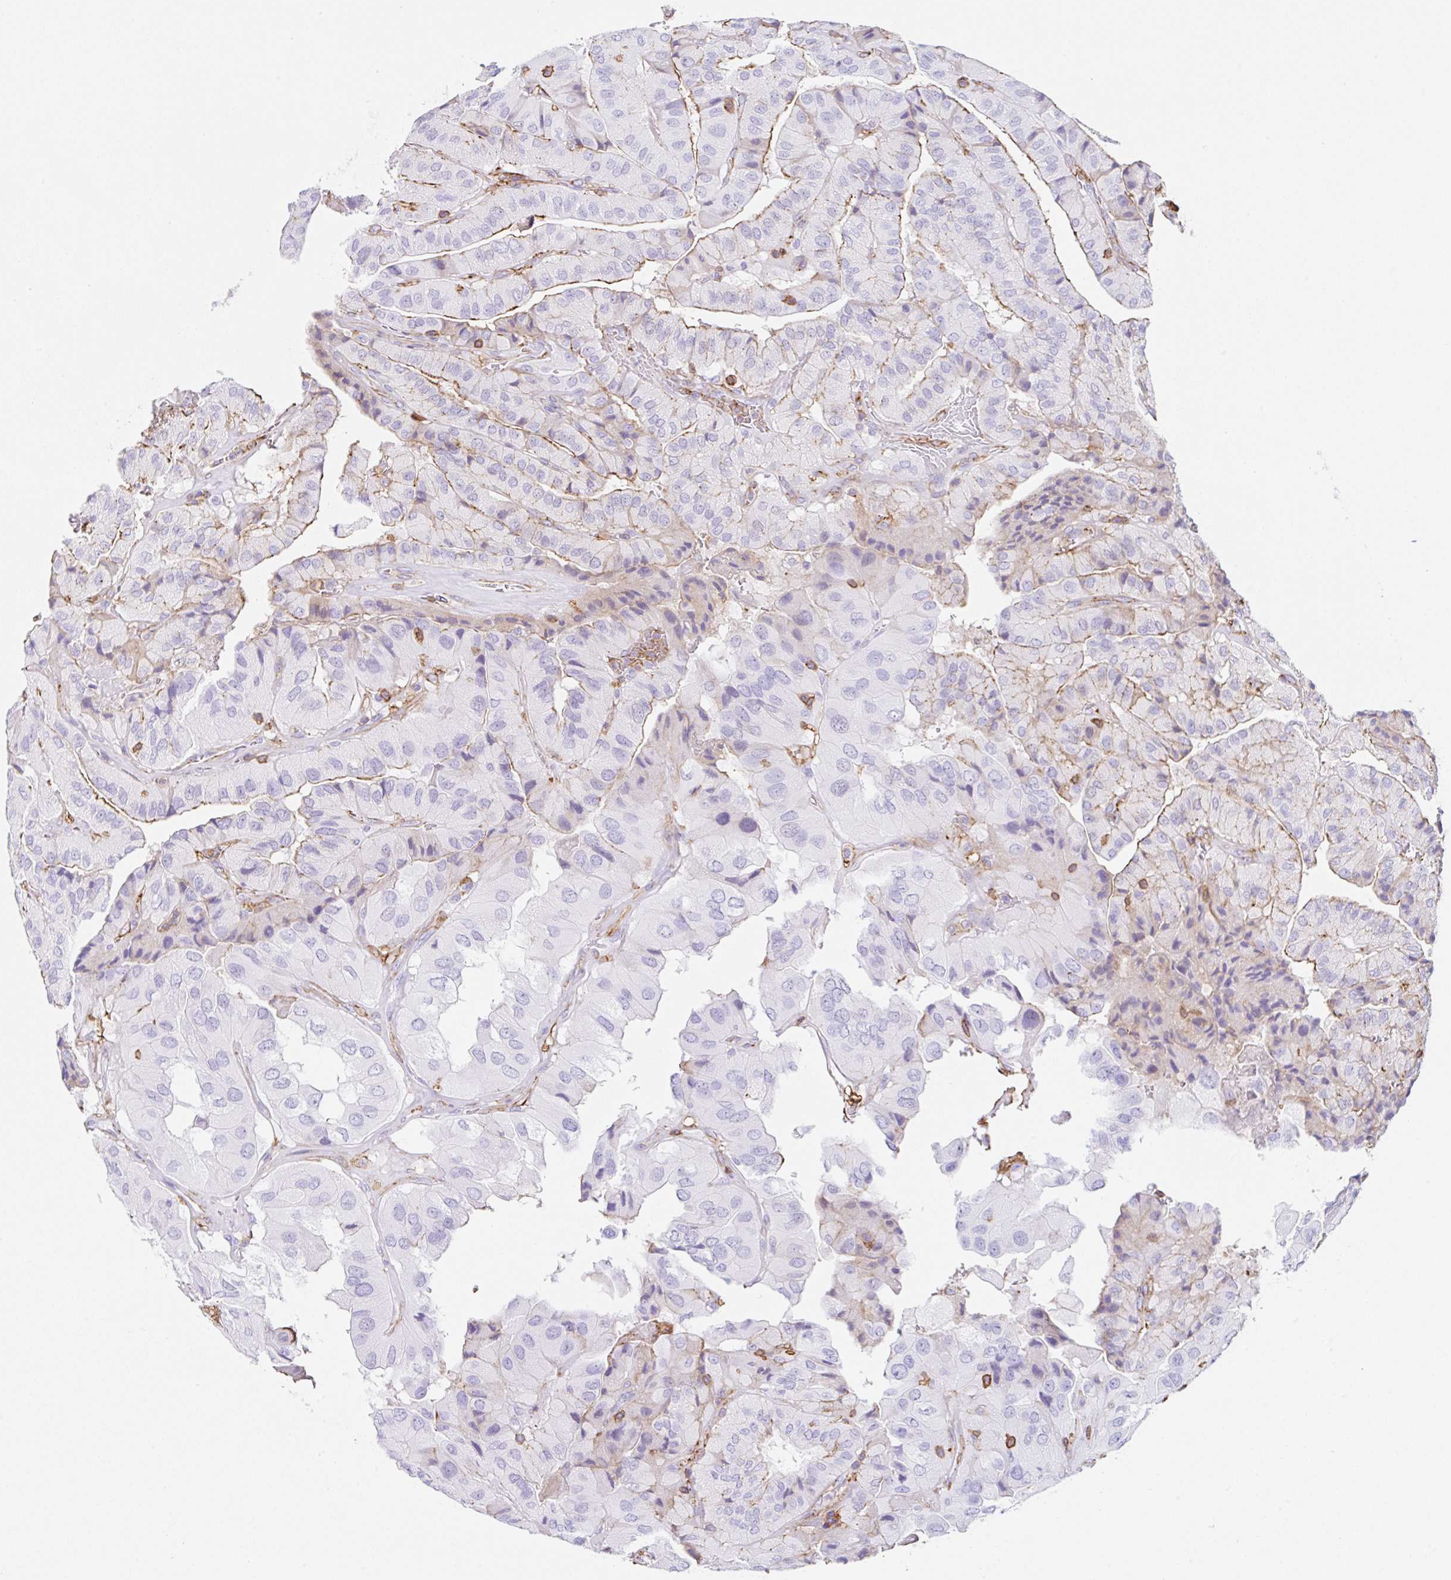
{"staining": {"intensity": "moderate", "quantity": "<25%", "location": "cytoplasmic/membranous"}, "tissue": "thyroid cancer", "cell_type": "Tumor cells", "image_type": "cancer", "snomed": [{"axis": "morphology", "description": "Normal tissue, NOS"}, {"axis": "morphology", "description": "Papillary adenocarcinoma, NOS"}, {"axis": "topography", "description": "Thyroid gland"}], "caption": "Moderate cytoplasmic/membranous protein positivity is identified in approximately <25% of tumor cells in papillary adenocarcinoma (thyroid). Ihc stains the protein of interest in brown and the nuclei are stained blue.", "gene": "MTTP", "patient": {"sex": "female", "age": 59}}